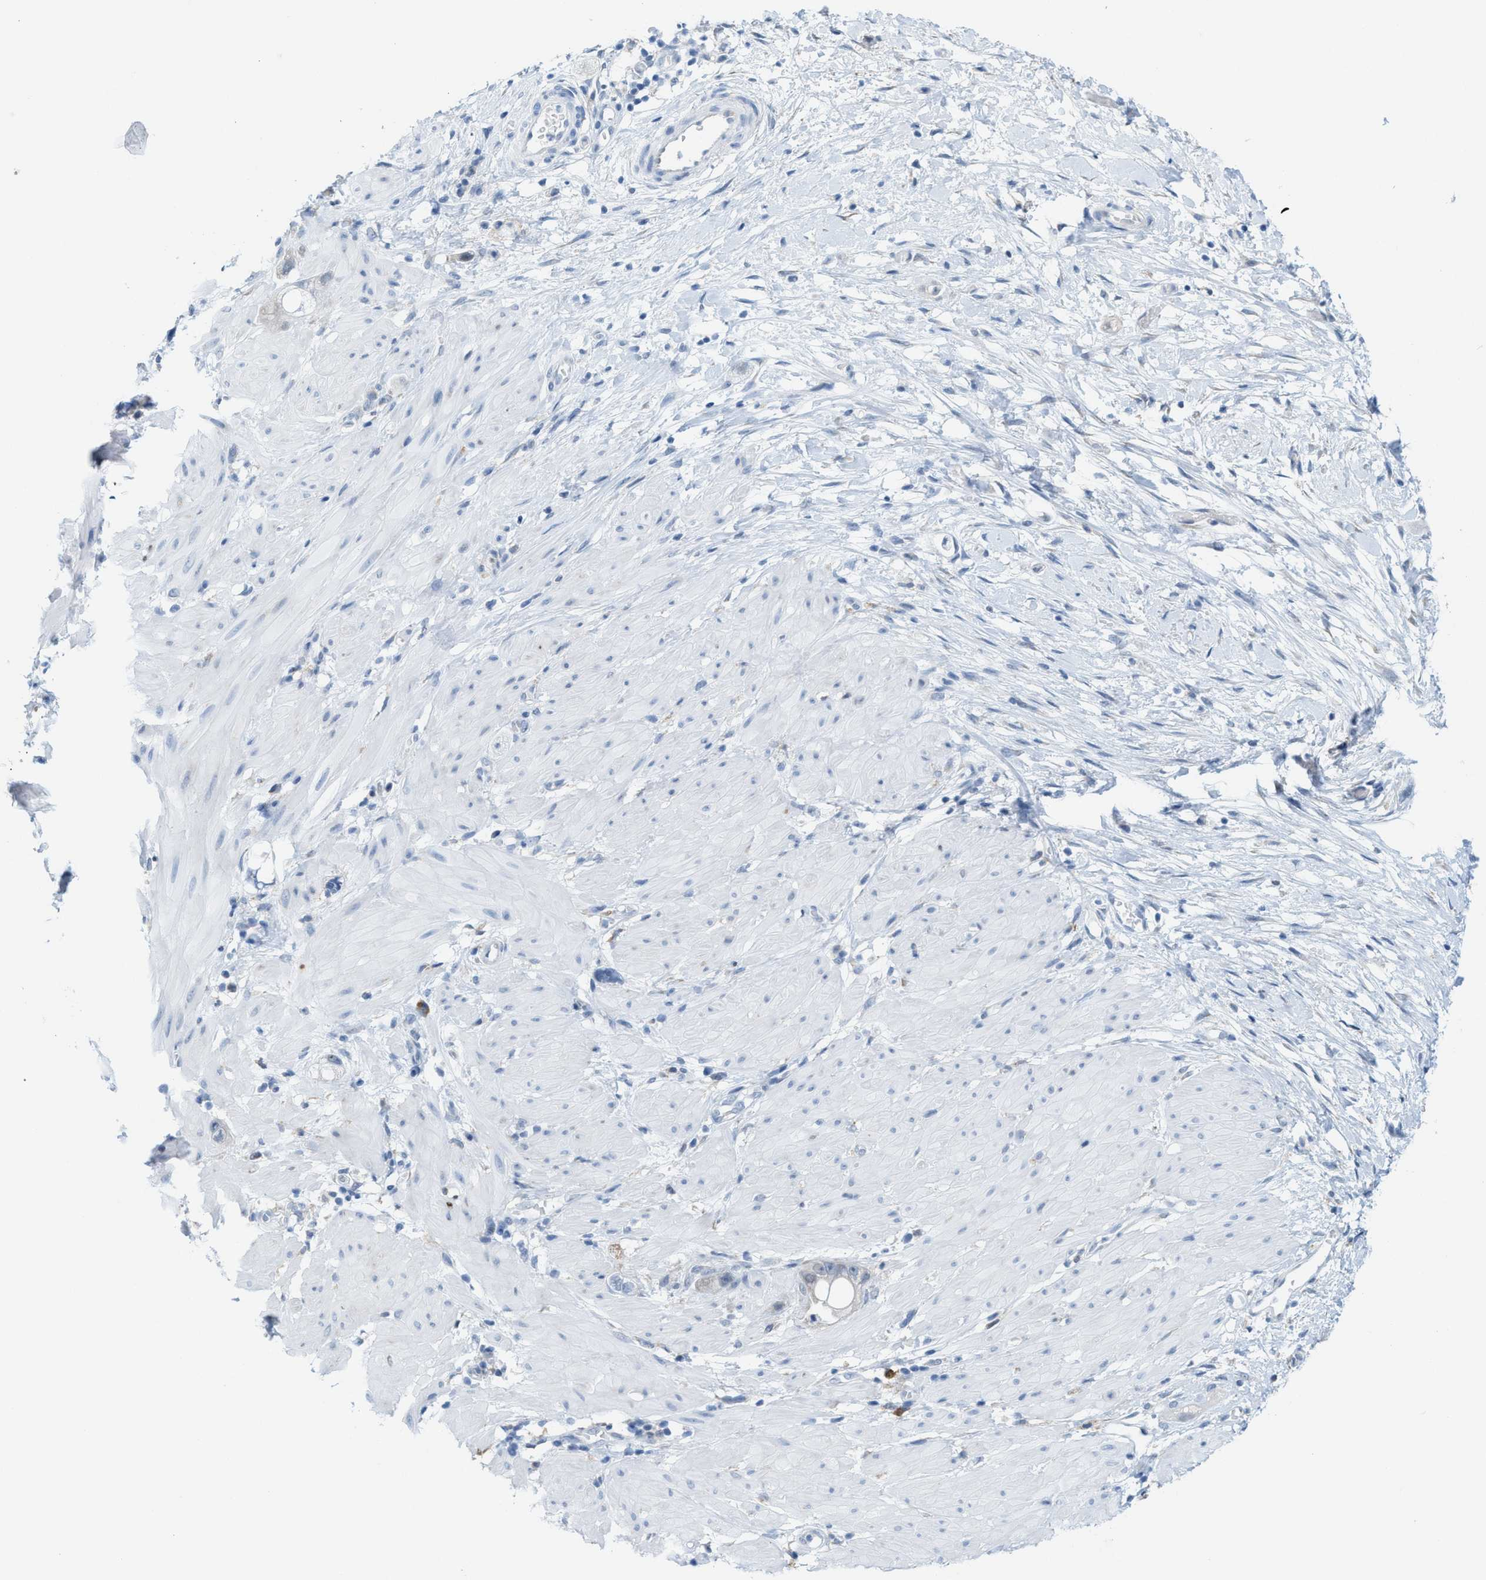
{"staining": {"intensity": "negative", "quantity": "none", "location": "none"}, "tissue": "stomach cancer", "cell_type": "Tumor cells", "image_type": "cancer", "snomed": [{"axis": "morphology", "description": "Adenocarcinoma, NOS"}, {"axis": "topography", "description": "Stomach"}, {"axis": "topography", "description": "Stomach, lower"}], "caption": "This photomicrograph is of adenocarcinoma (stomach) stained with immunohistochemistry (IHC) to label a protein in brown with the nuclei are counter-stained blue. There is no positivity in tumor cells. Brightfield microscopy of IHC stained with DAB (brown) and hematoxylin (blue), captured at high magnification.", "gene": "KIFC3", "patient": {"sex": "female", "age": 48}}